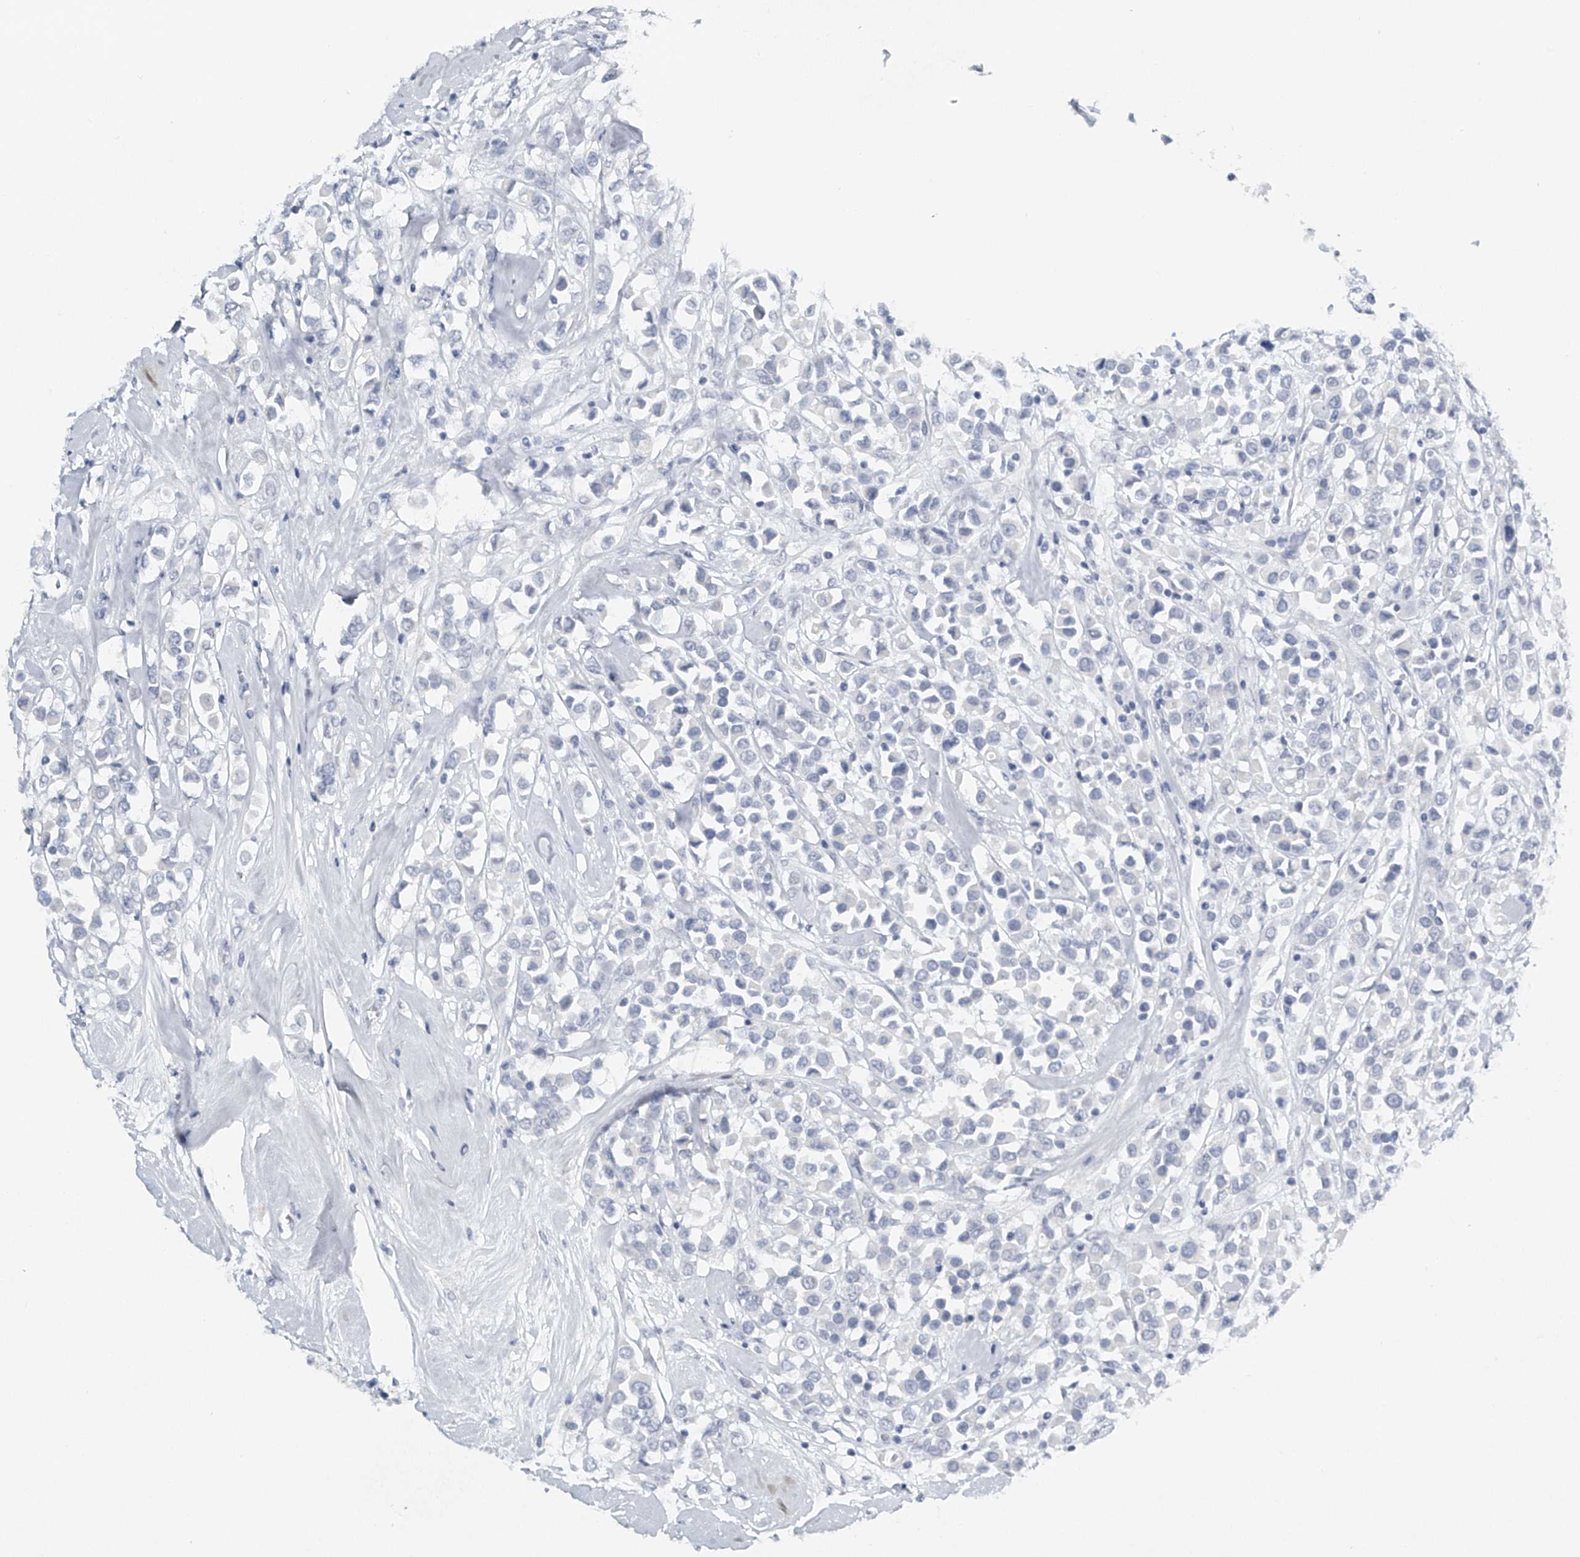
{"staining": {"intensity": "negative", "quantity": "none", "location": "none"}, "tissue": "breast cancer", "cell_type": "Tumor cells", "image_type": "cancer", "snomed": [{"axis": "morphology", "description": "Duct carcinoma"}, {"axis": "topography", "description": "Breast"}], "caption": "There is no significant staining in tumor cells of breast cancer.", "gene": "FAT2", "patient": {"sex": "female", "age": 61}}